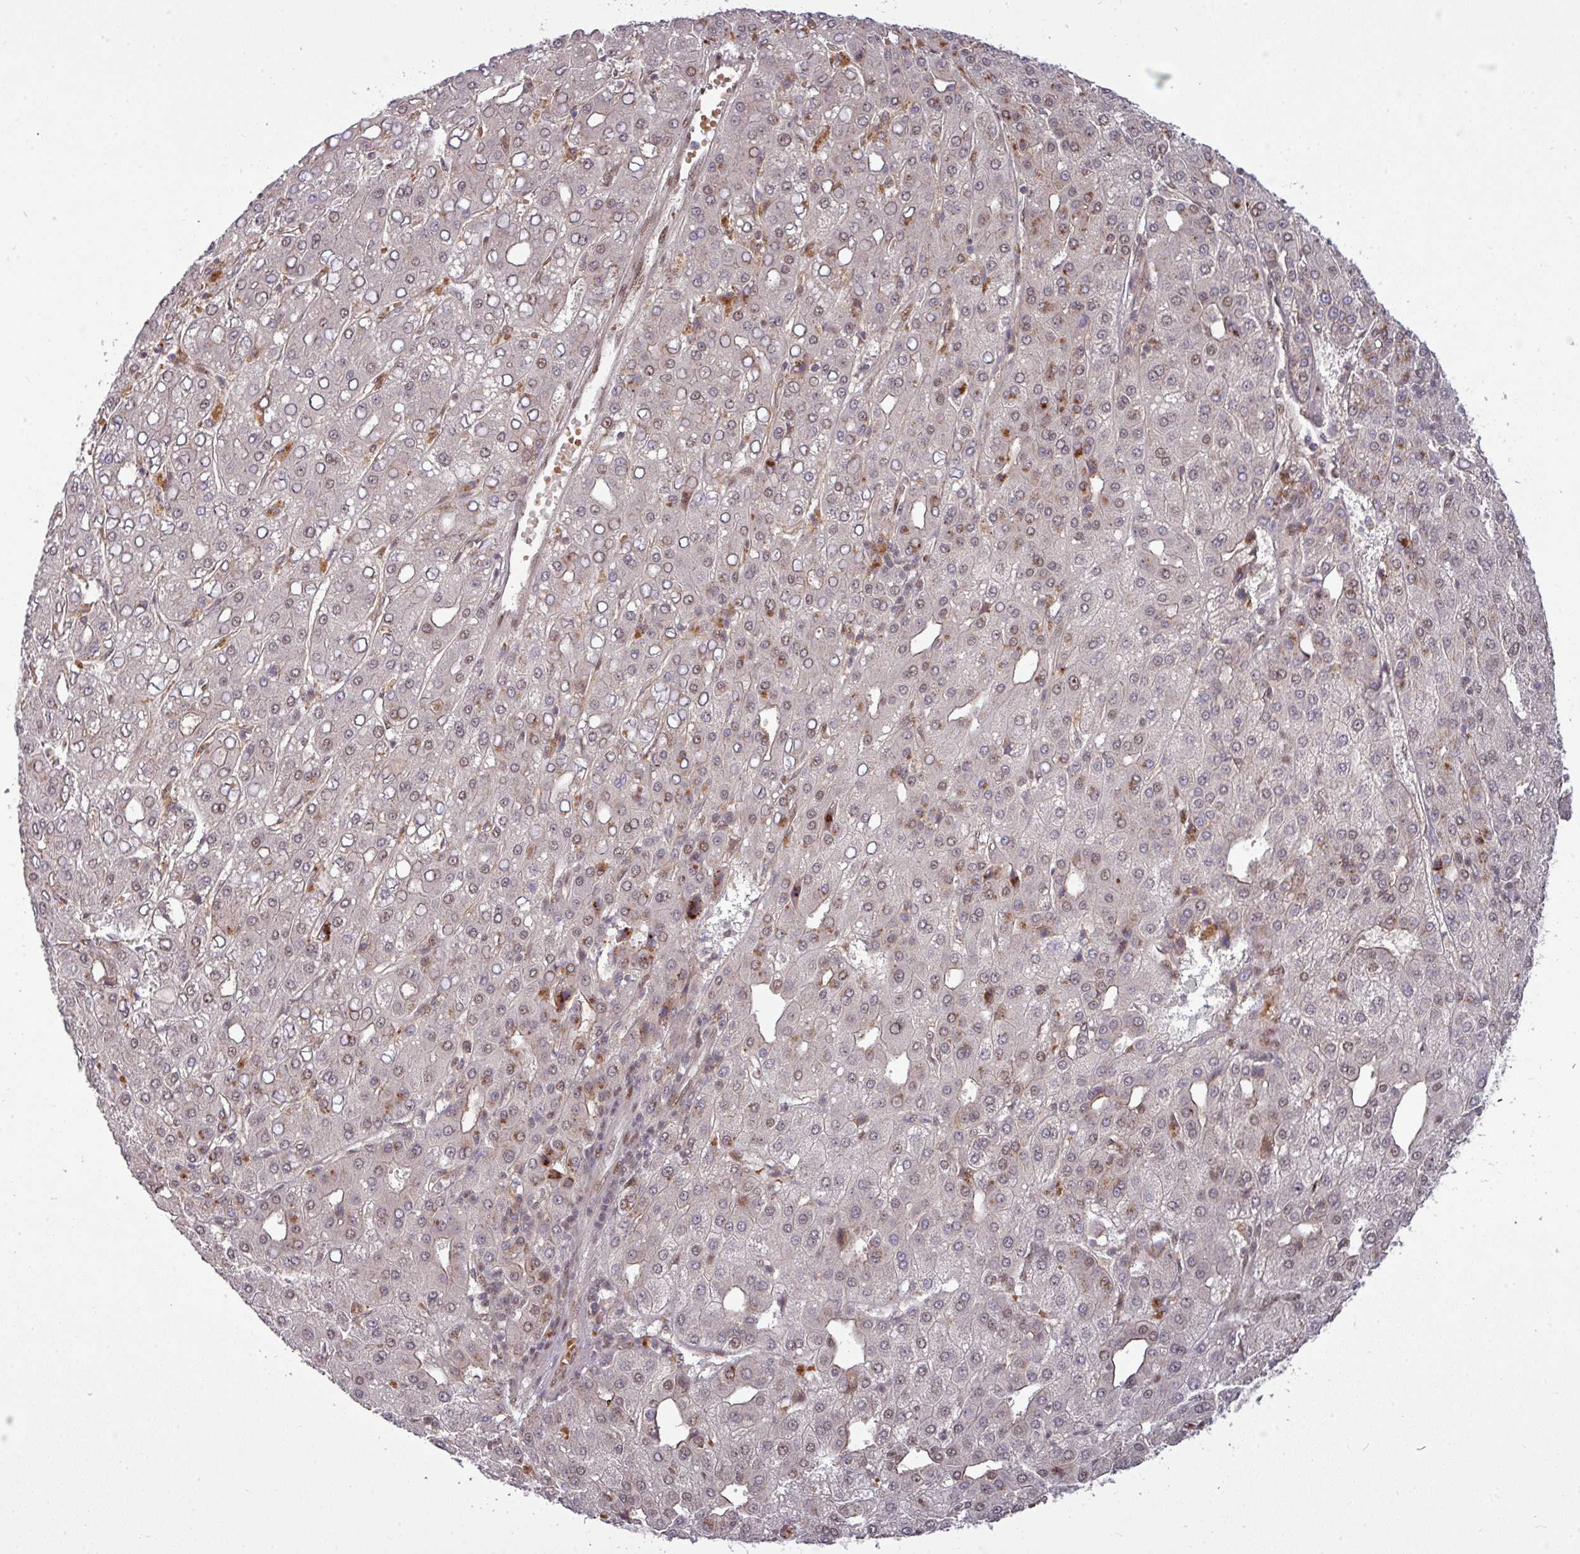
{"staining": {"intensity": "negative", "quantity": "none", "location": "none"}, "tissue": "liver cancer", "cell_type": "Tumor cells", "image_type": "cancer", "snomed": [{"axis": "morphology", "description": "Carcinoma, Hepatocellular, NOS"}, {"axis": "topography", "description": "Liver"}], "caption": "Photomicrograph shows no significant protein positivity in tumor cells of hepatocellular carcinoma (liver). (Stains: DAB (3,3'-diaminobenzidine) immunohistochemistry (IHC) with hematoxylin counter stain, Microscopy: brightfield microscopy at high magnification).", "gene": "CIC", "patient": {"sex": "male", "age": 65}}